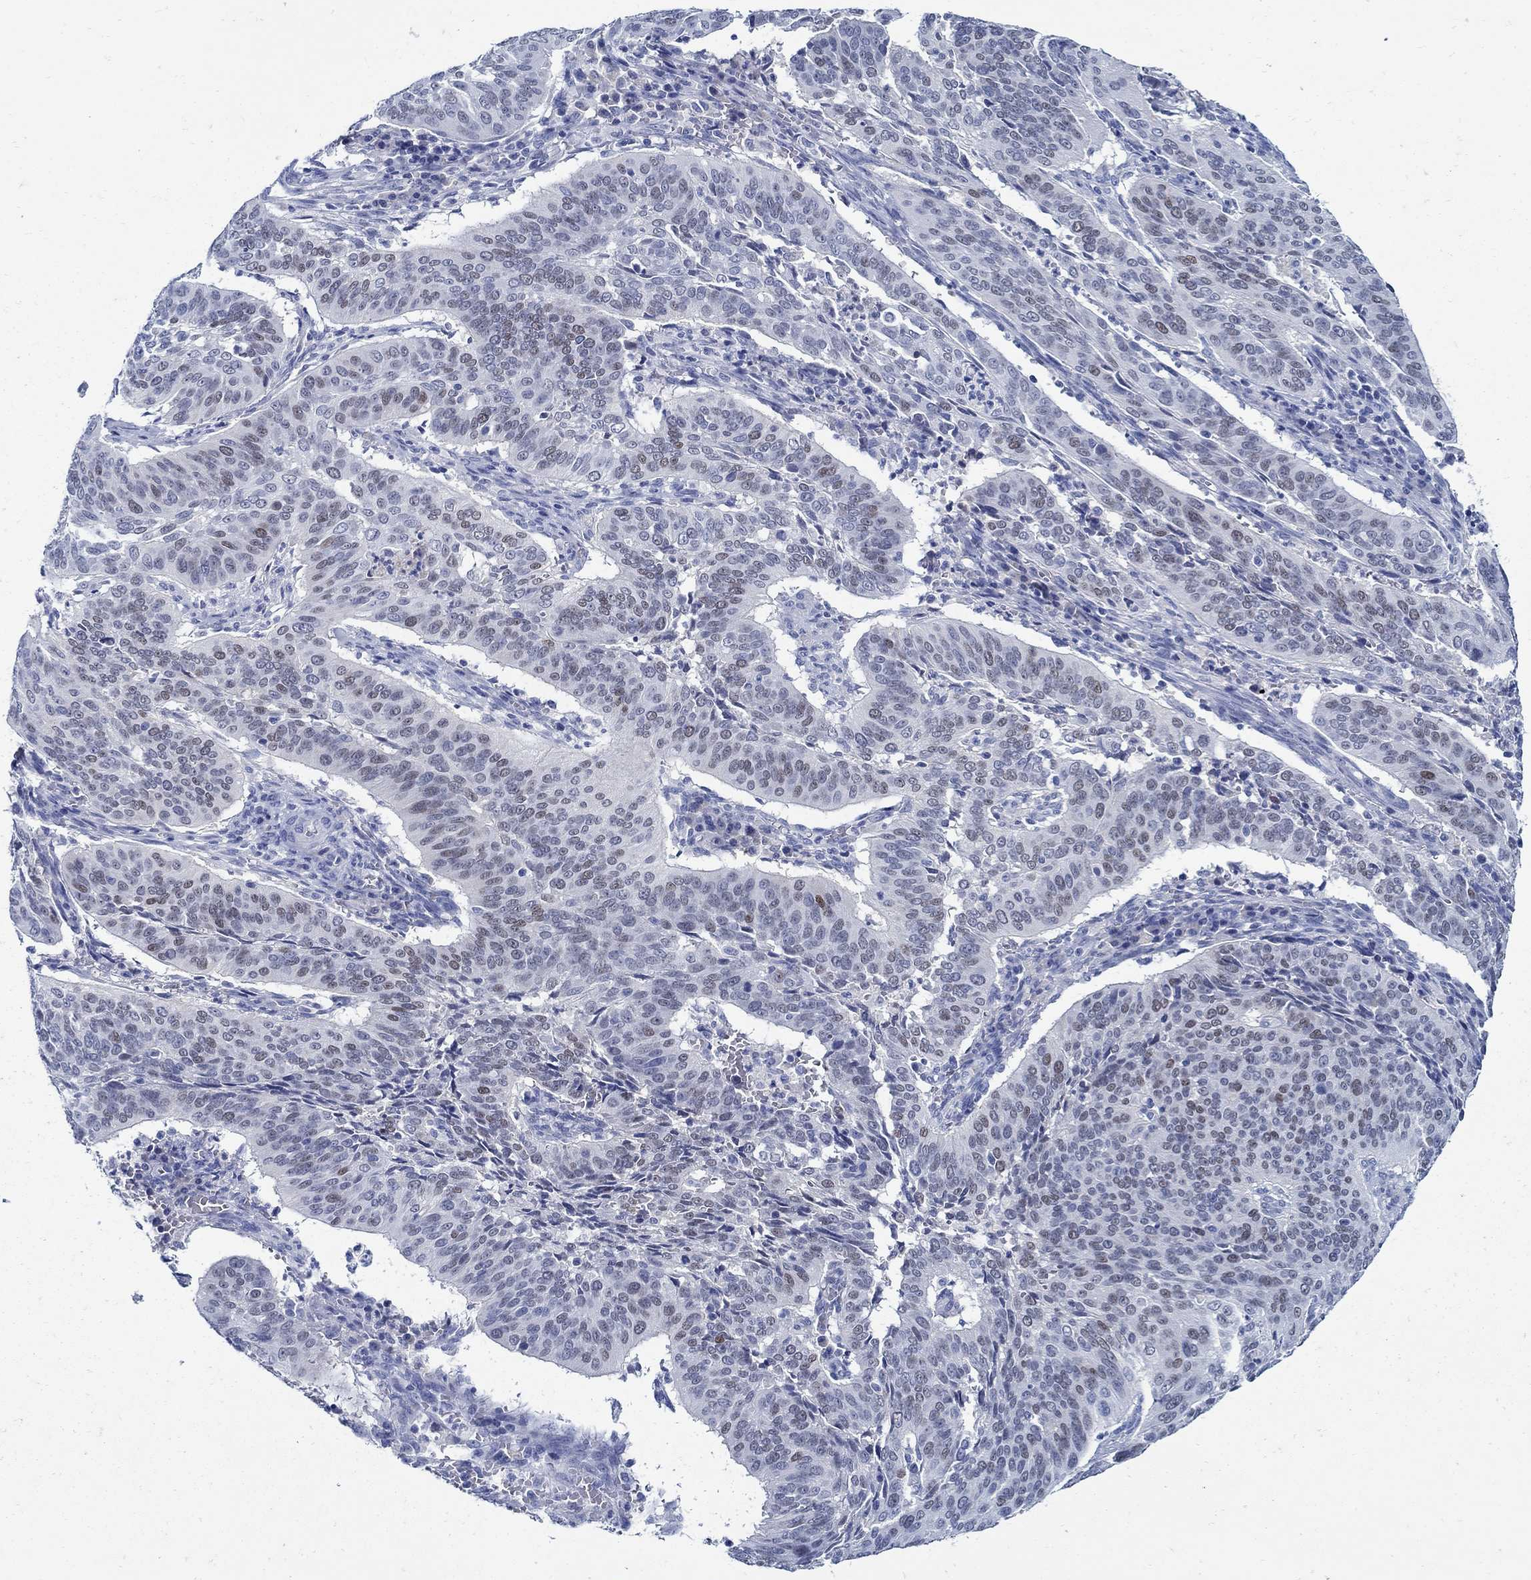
{"staining": {"intensity": "strong", "quantity": "<25%", "location": "nuclear"}, "tissue": "cervical cancer", "cell_type": "Tumor cells", "image_type": "cancer", "snomed": [{"axis": "morphology", "description": "Normal tissue, NOS"}, {"axis": "morphology", "description": "Squamous cell carcinoma, NOS"}, {"axis": "topography", "description": "Cervix"}], "caption": "Immunohistochemistry (DAB (3,3'-diaminobenzidine)) staining of human cervical cancer displays strong nuclear protein expression in about <25% of tumor cells.", "gene": "PAX9", "patient": {"sex": "female", "age": 39}}